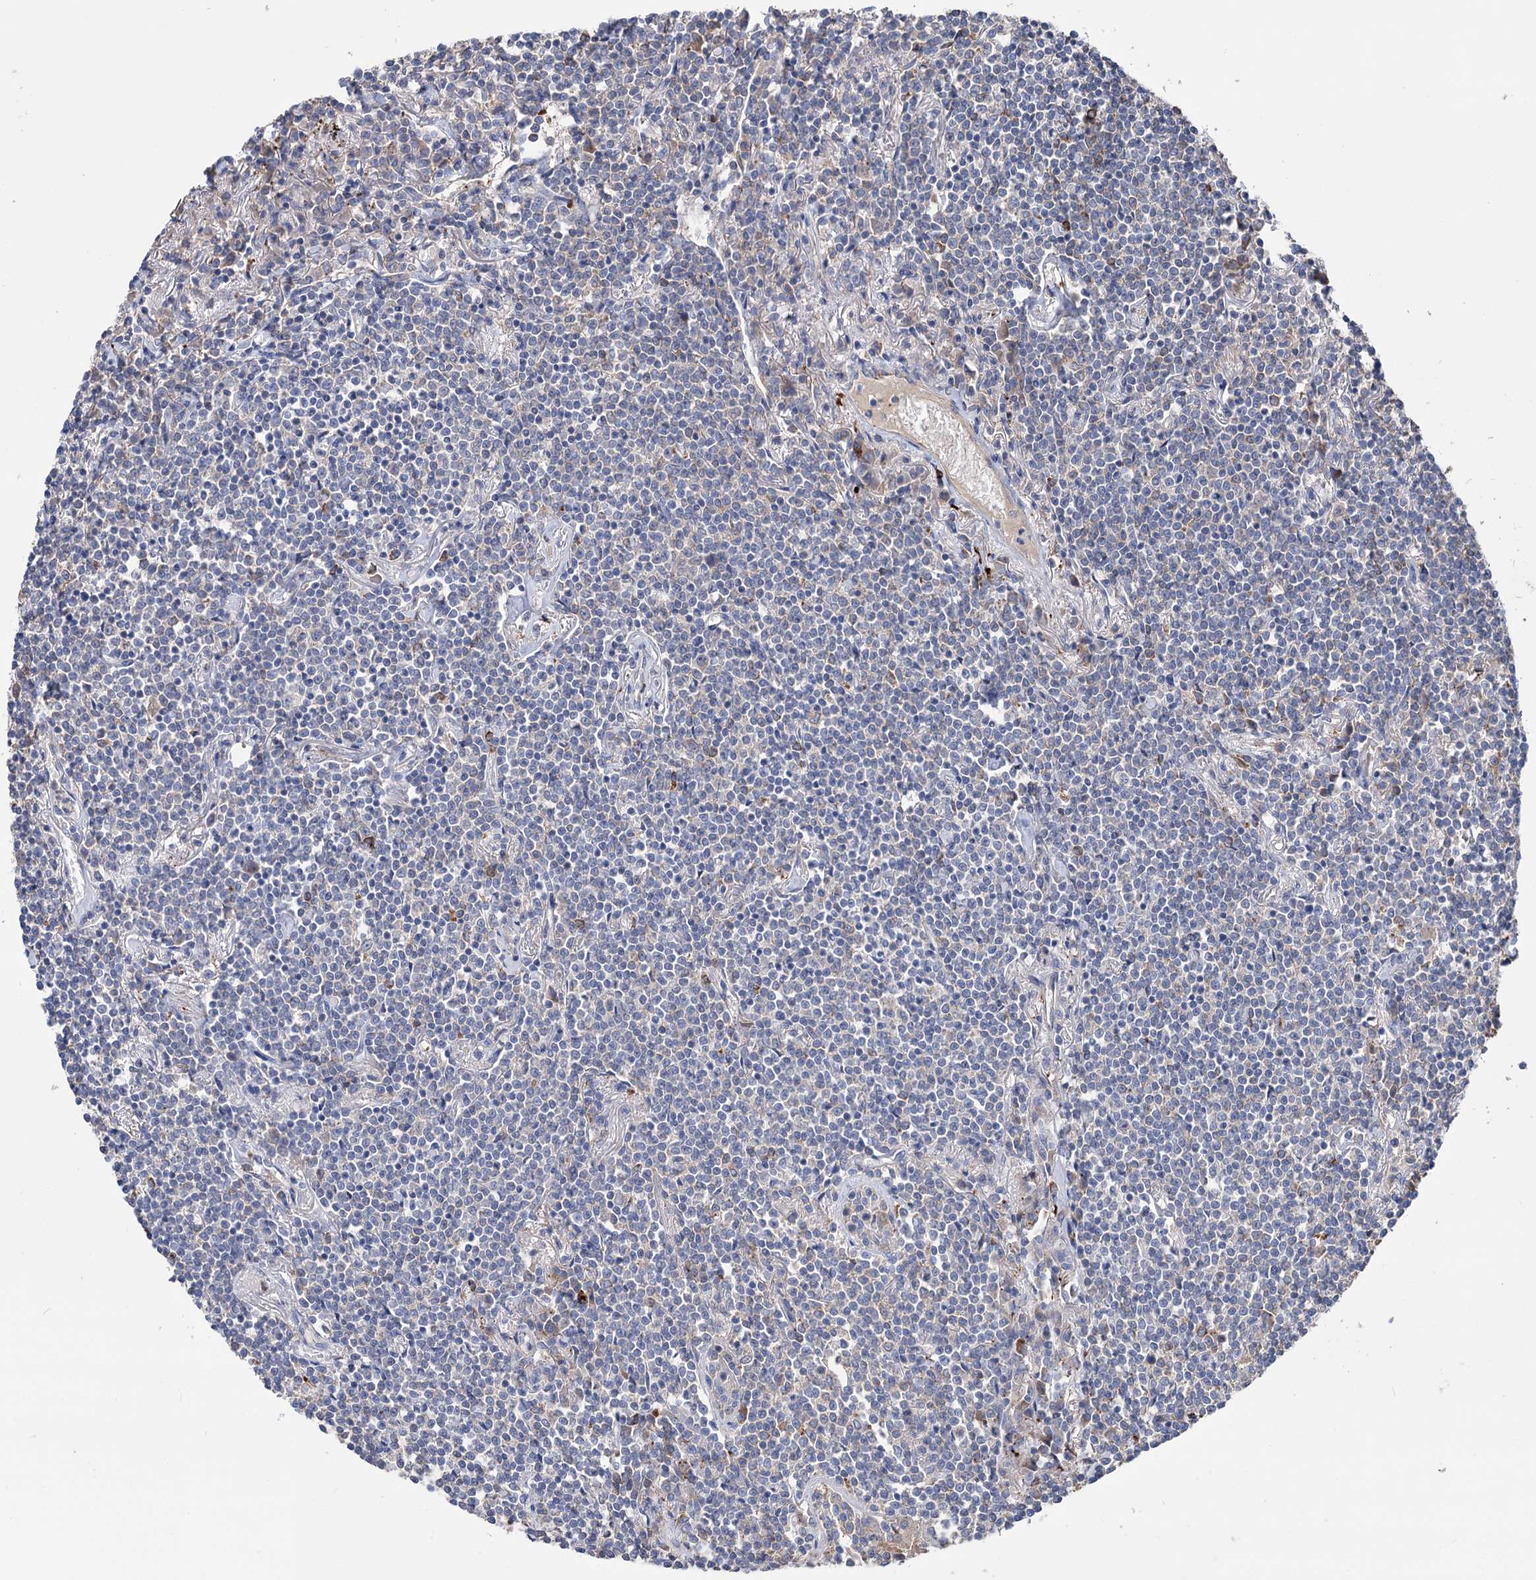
{"staining": {"intensity": "negative", "quantity": "none", "location": "none"}, "tissue": "lymphoma", "cell_type": "Tumor cells", "image_type": "cancer", "snomed": [{"axis": "morphology", "description": "Malignant lymphoma, non-Hodgkin's type, Low grade"}, {"axis": "topography", "description": "Lung"}], "caption": "Tumor cells are negative for protein expression in human malignant lymphoma, non-Hodgkin's type (low-grade).", "gene": "BBS4", "patient": {"sex": "female", "age": 71}}